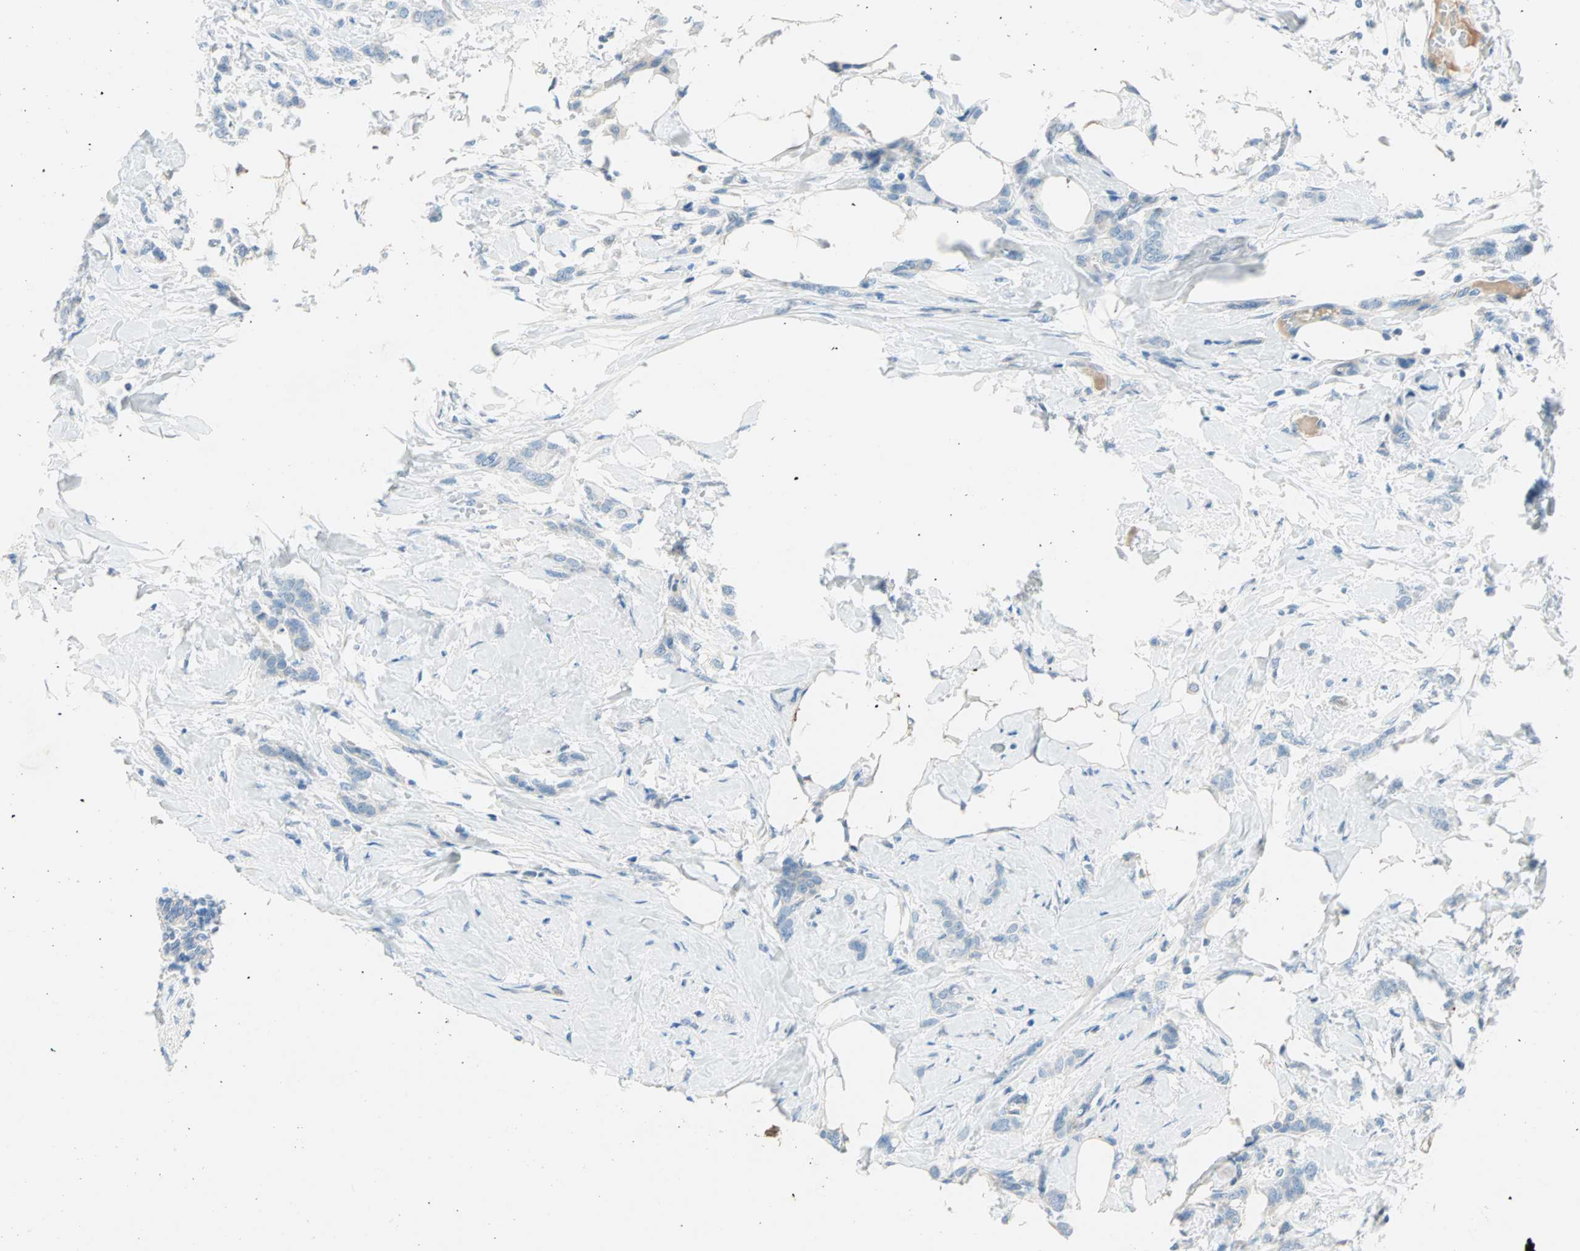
{"staining": {"intensity": "negative", "quantity": "none", "location": "none"}, "tissue": "breast cancer", "cell_type": "Tumor cells", "image_type": "cancer", "snomed": [{"axis": "morphology", "description": "Lobular carcinoma, in situ"}, {"axis": "morphology", "description": "Lobular carcinoma"}, {"axis": "topography", "description": "Breast"}], "caption": "The IHC image has no significant expression in tumor cells of breast cancer (lobular carcinoma) tissue. (DAB IHC visualized using brightfield microscopy, high magnification).", "gene": "TMEM163", "patient": {"sex": "female", "age": 41}}